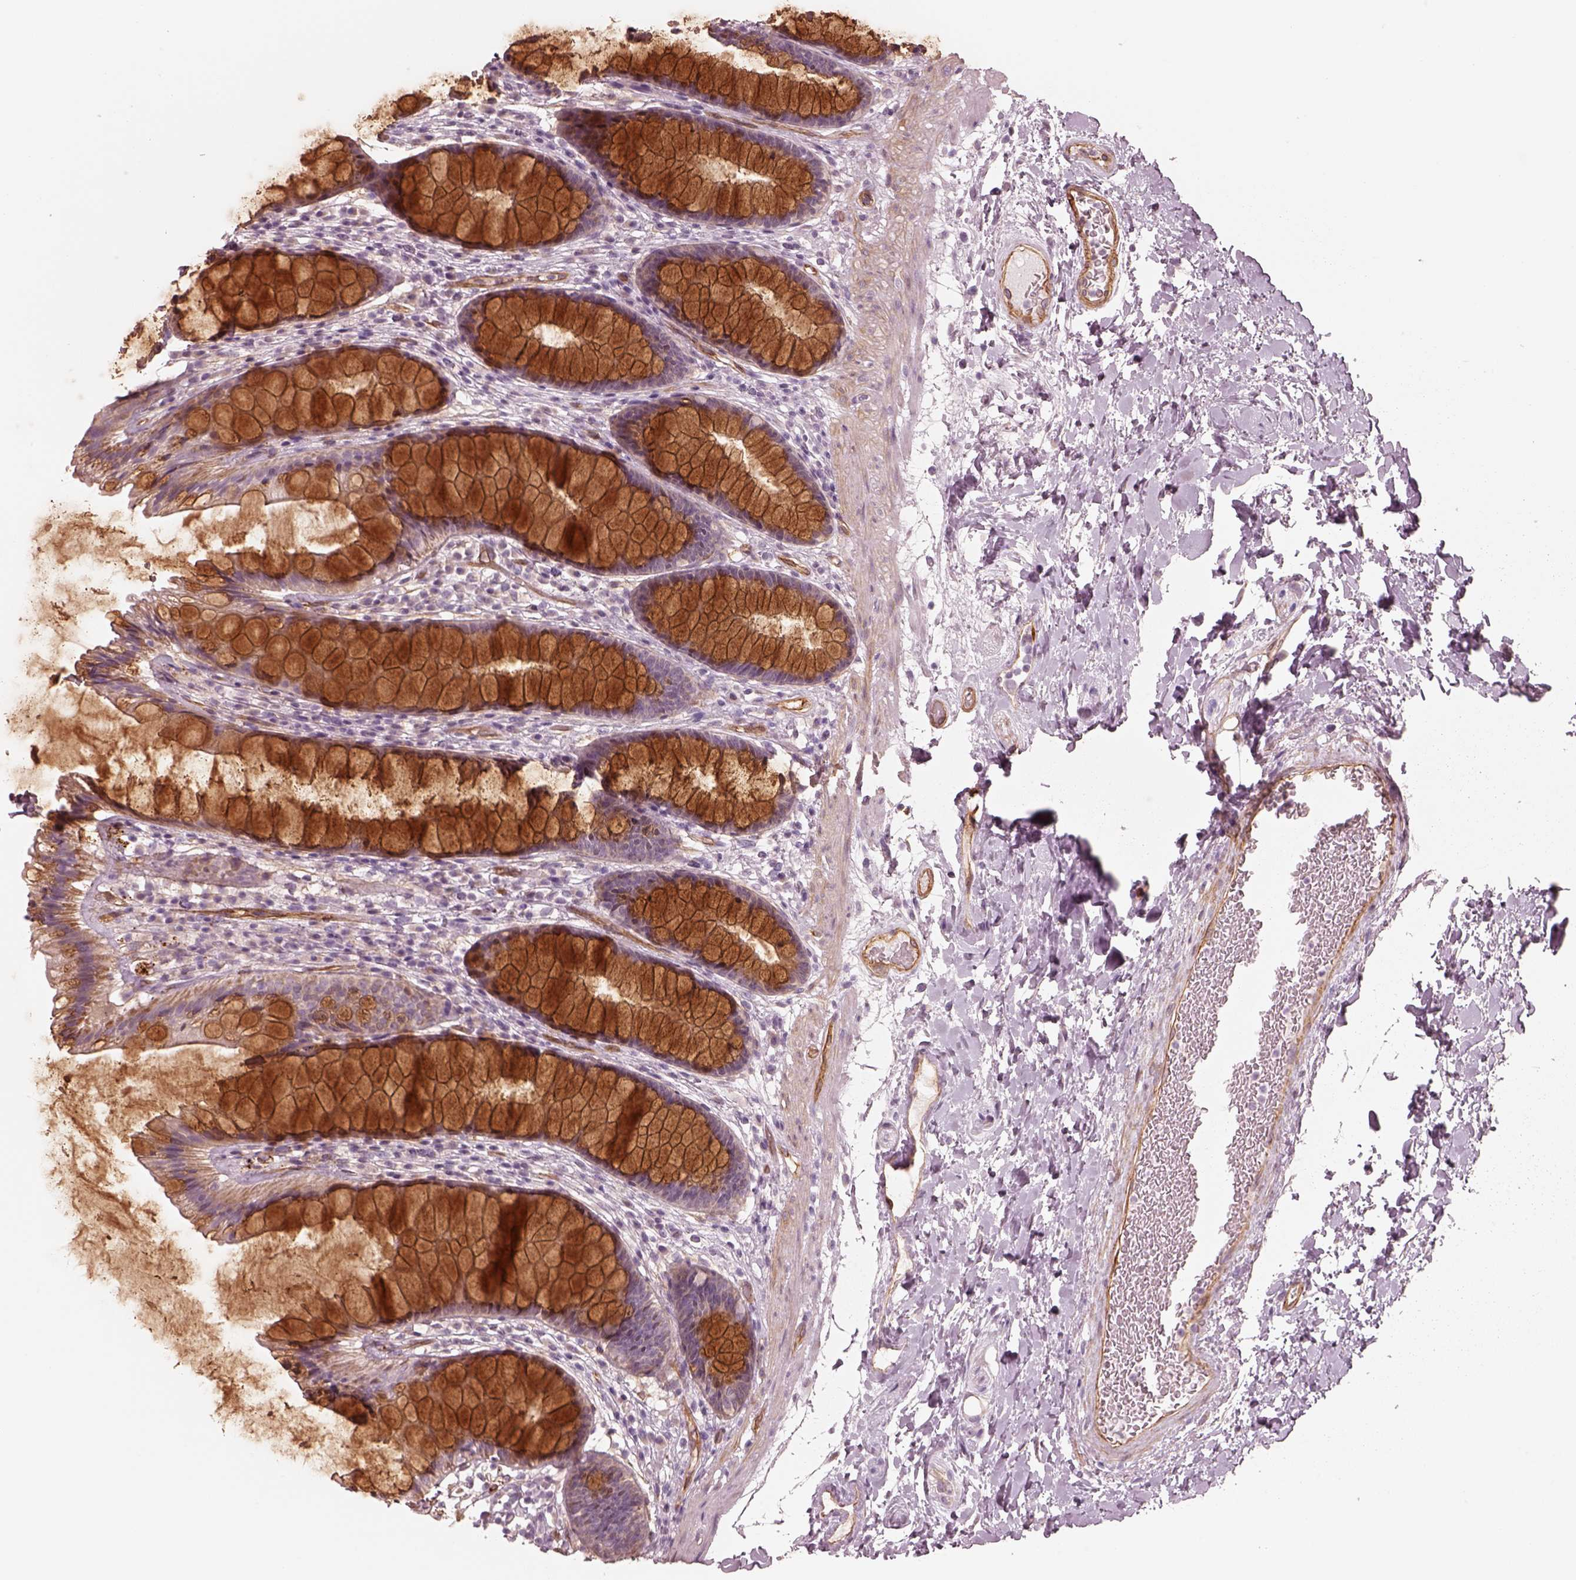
{"staining": {"intensity": "strong", "quantity": ">75%", "location": "cytoplasmic/membranous"}, "tissue": "rectum", "cell_type": "Glandular cells", "image_type": "normal", "snomed": [{"axis": "morphology", "description": "Normal tissue, NOS"}, {"axis": "topography", "description": "Rectum"}], "caption": "Protein expression analysis of benign human rectum reveals strong cytoplasmic/membranous staining in about >75% of glandular cells. Ihc stains the protein of interest in brown and the nuclei are stained blue.", "gene": "CRYM", "patient": {"sex": "male", "age": 72}}